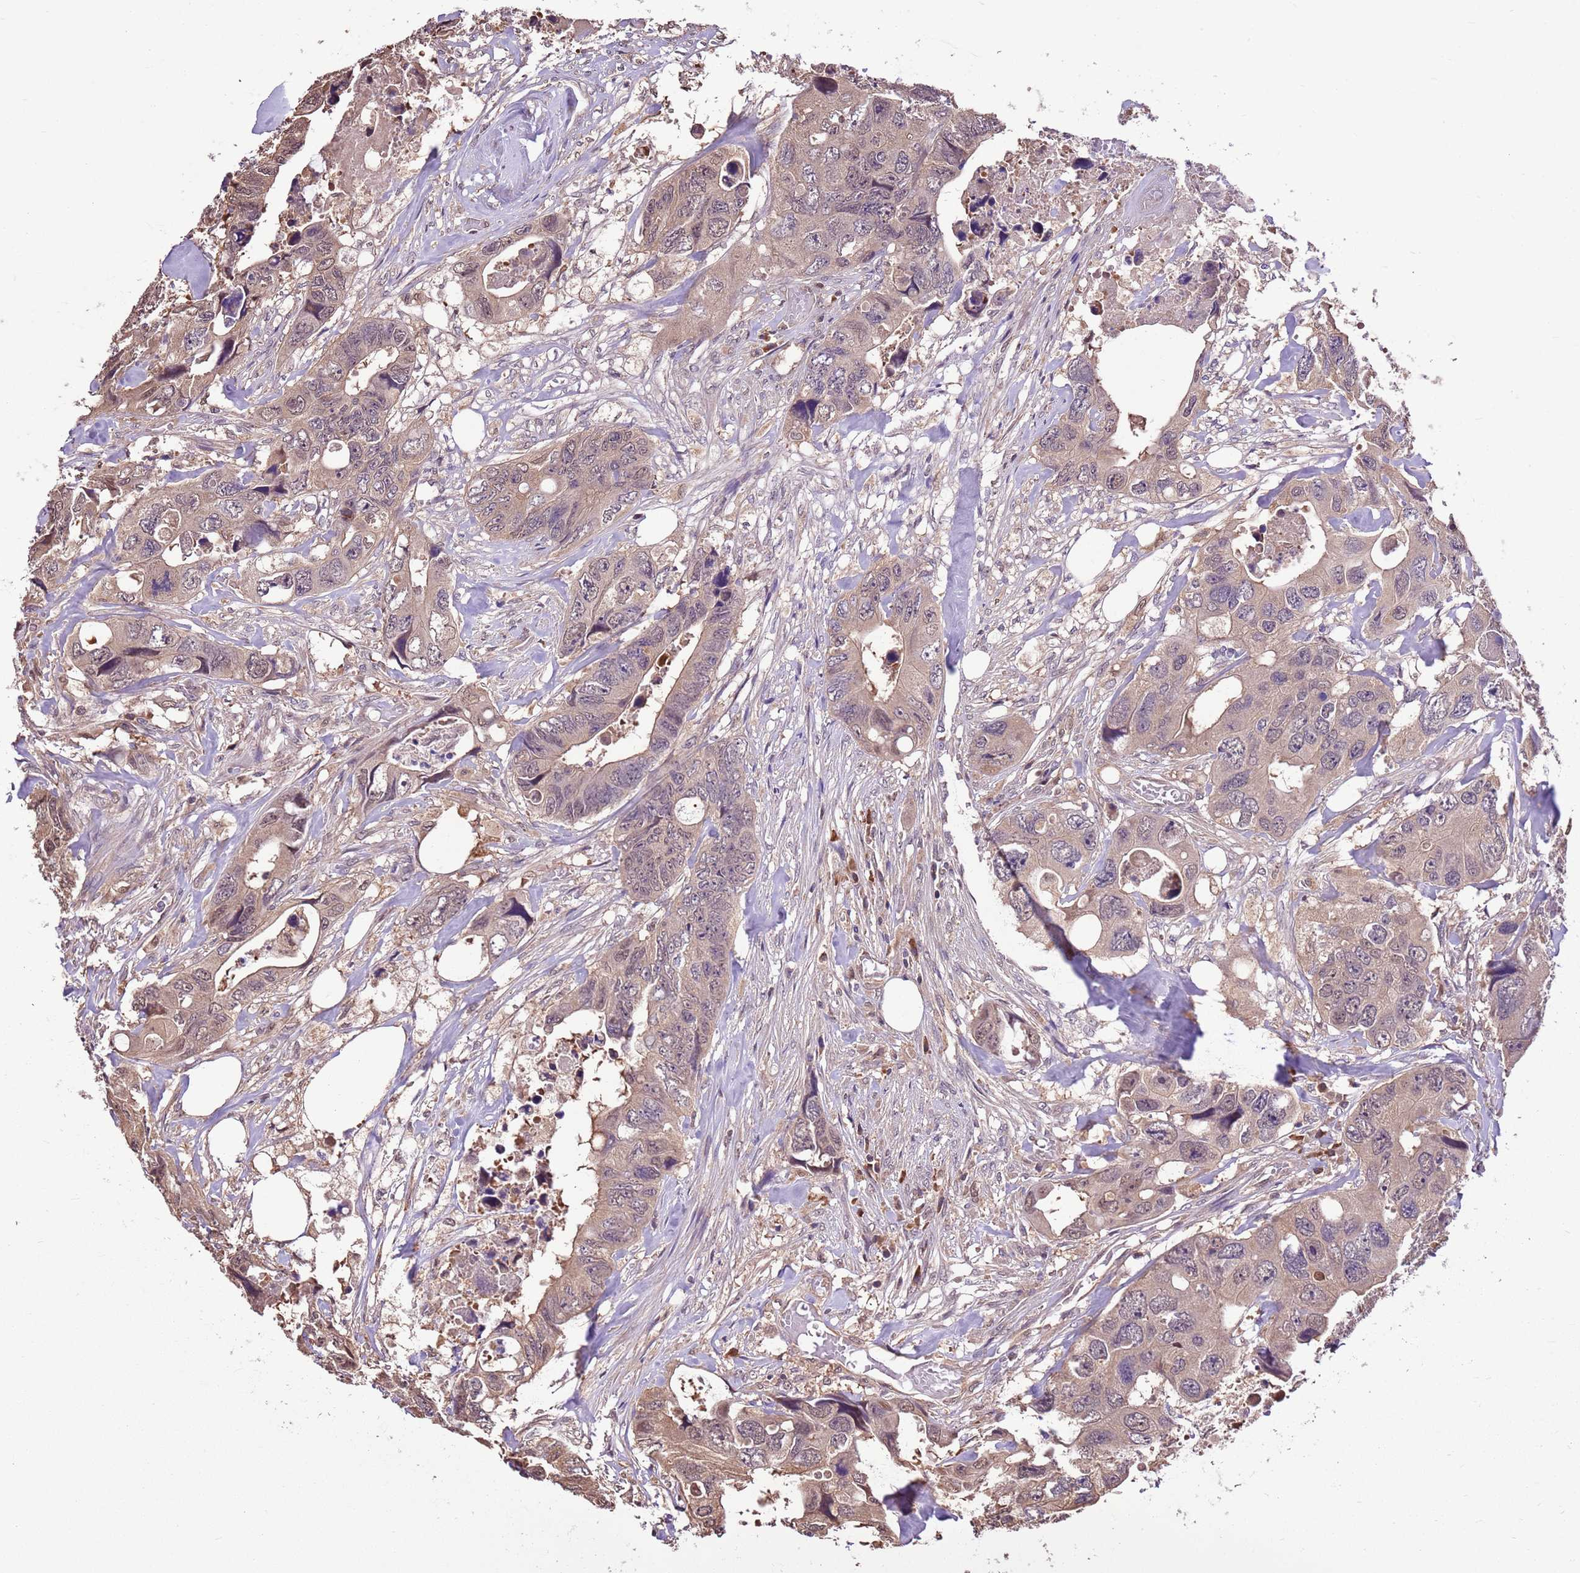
{"staining": {"intensity": "weak", "quantity": "25%-75%", "location": "cytoplasmic/membranous,nuclear"}, "tissue": "colorectal cancer", "cell_type": "Tumor cells", "image_type": "cancer", "snomed": [{"axis": "morphology", "description": "Adenocarcinoma, NOS"}, {"axis": "topography", "description": "Rectum"}], "caption": "Human colorectal adenocarcinoma stained with a brown dye exhibits weak cytoplasmic/membranous and nuclear positive staining in about 25%-75% of tumor cells.", "gene": "BBS5", "patient": {"sex": "male", "age": 57}}